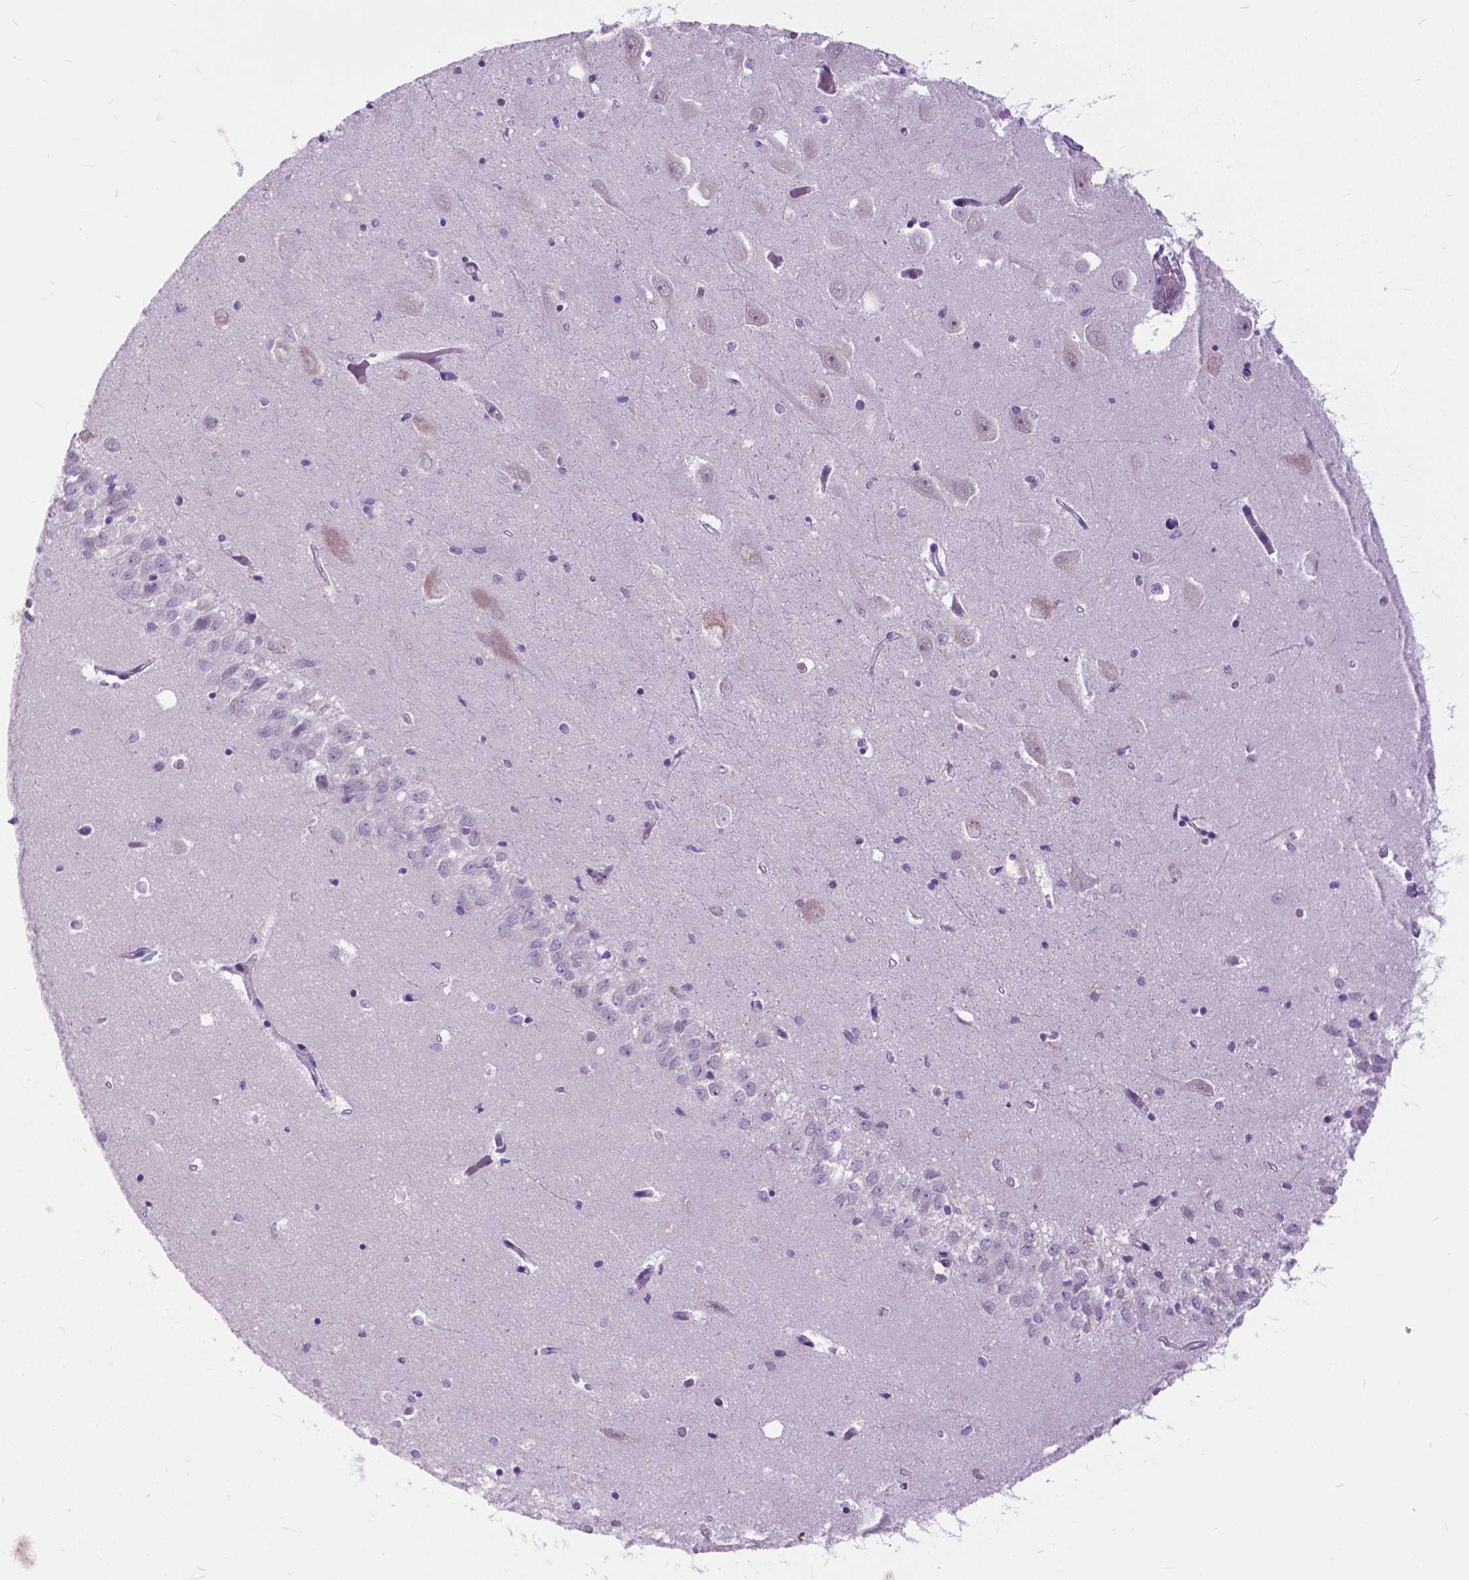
{"staining": {"intensity": "negative", "quantity": "none", "location": "none"}, "tissue": "hippocampus", "cell_type": "Glial cells", "image_type": "normal", "snomed": [{"axis": "morphology", "description": "Normal tissue, NOS"}, {"axis": "topography", "description": "Hippocampus"}], "caption": "Glial cells show no significant staining in benign hippocampus.", "gene": "APCDD1L", "patient": {"sex": "female", "age": 64}}